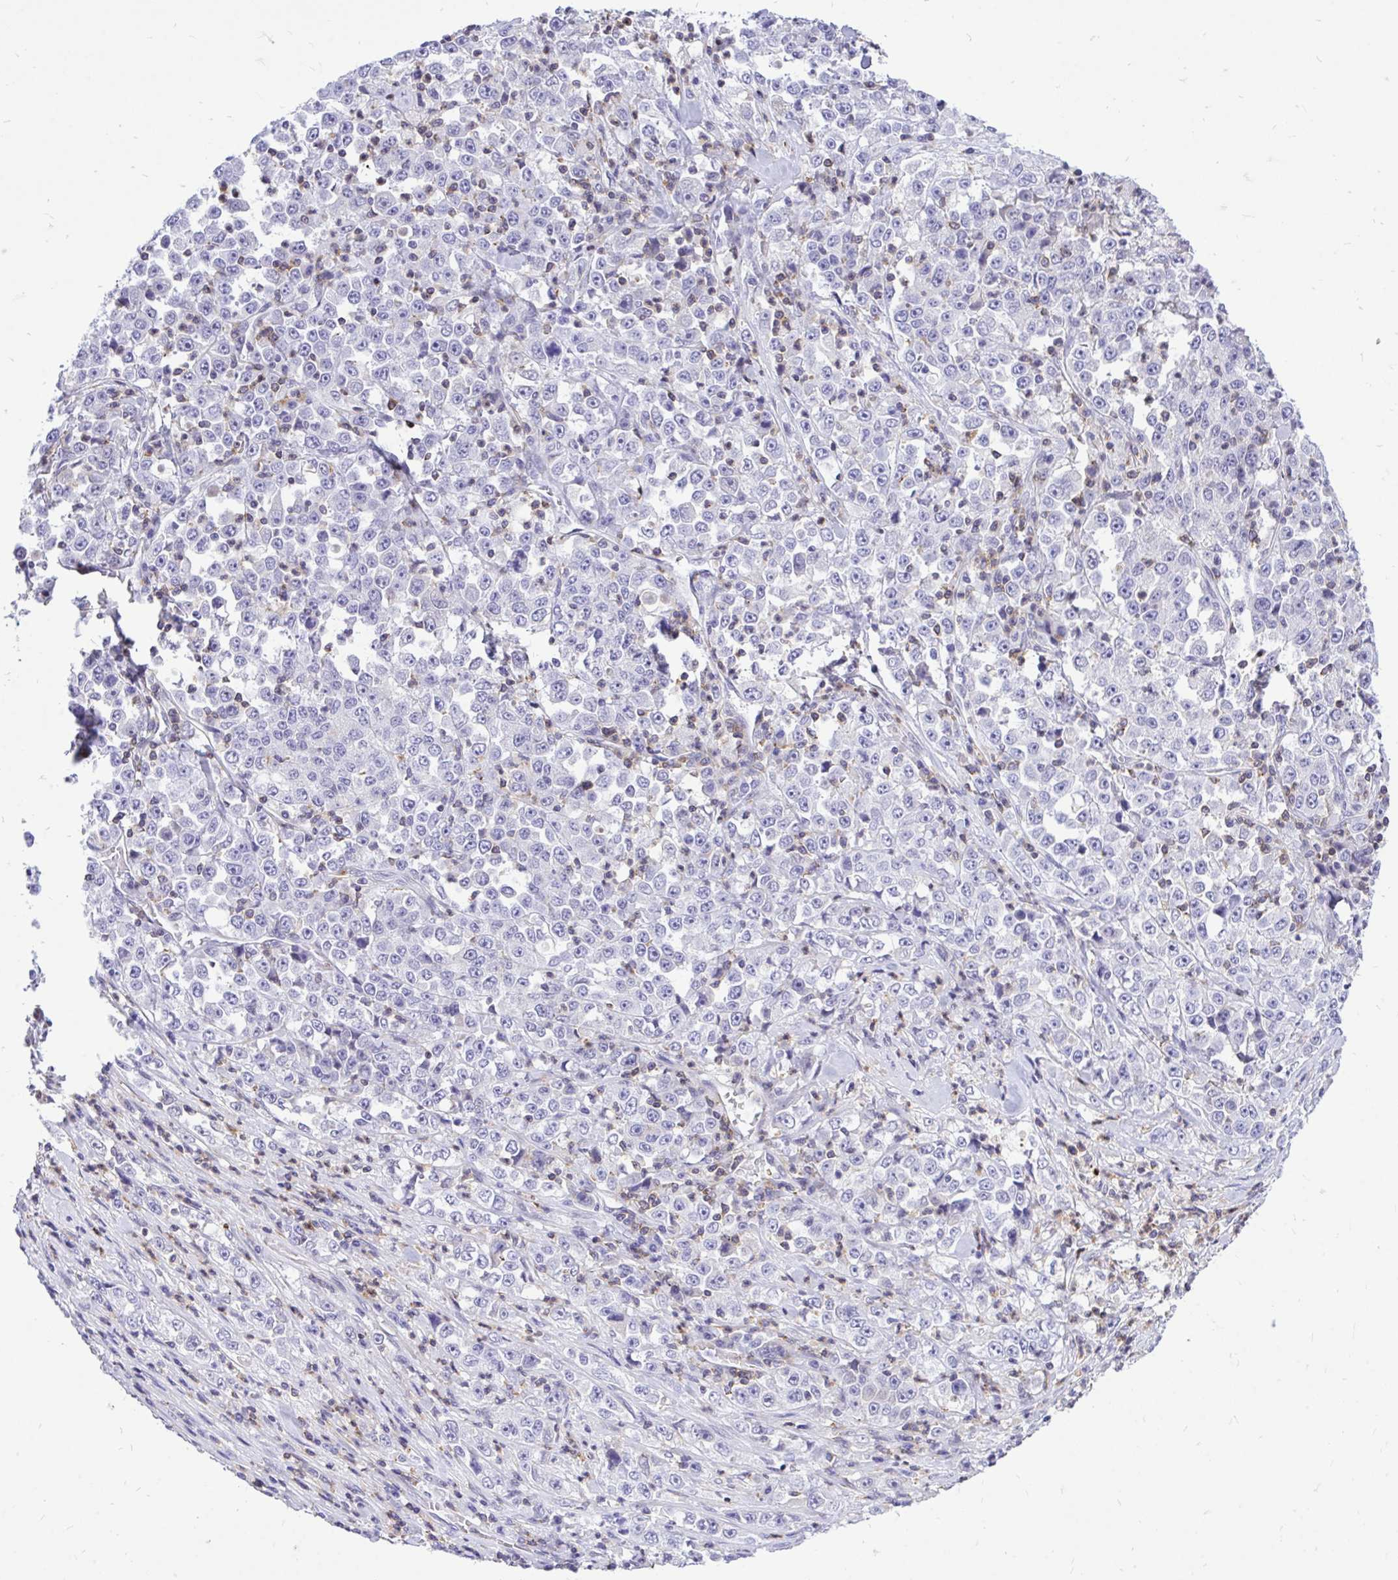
{"staining": {"intensity": "negative", "quantity": "none", "location": "none"}, "tissue": "stomach cancer", "cell_type": "Tumor cells", "image_type": "cancer", "snomed": [{"axis": "morphology", "description": "Normal tissue, NOS"}, {"axis": "morphology", "description": "Adenocarcinoma, NOS"}, {"axis": "topography", "description": "Stomach, upper"}, {"axis": "topography", "description": "Stomach"}], "caption": "Protein analysis of stomach cancer exhibits no significant staining in tumor cells.", "gene": "CXCL8", "patient": {"sex": "male", "age": 59}}